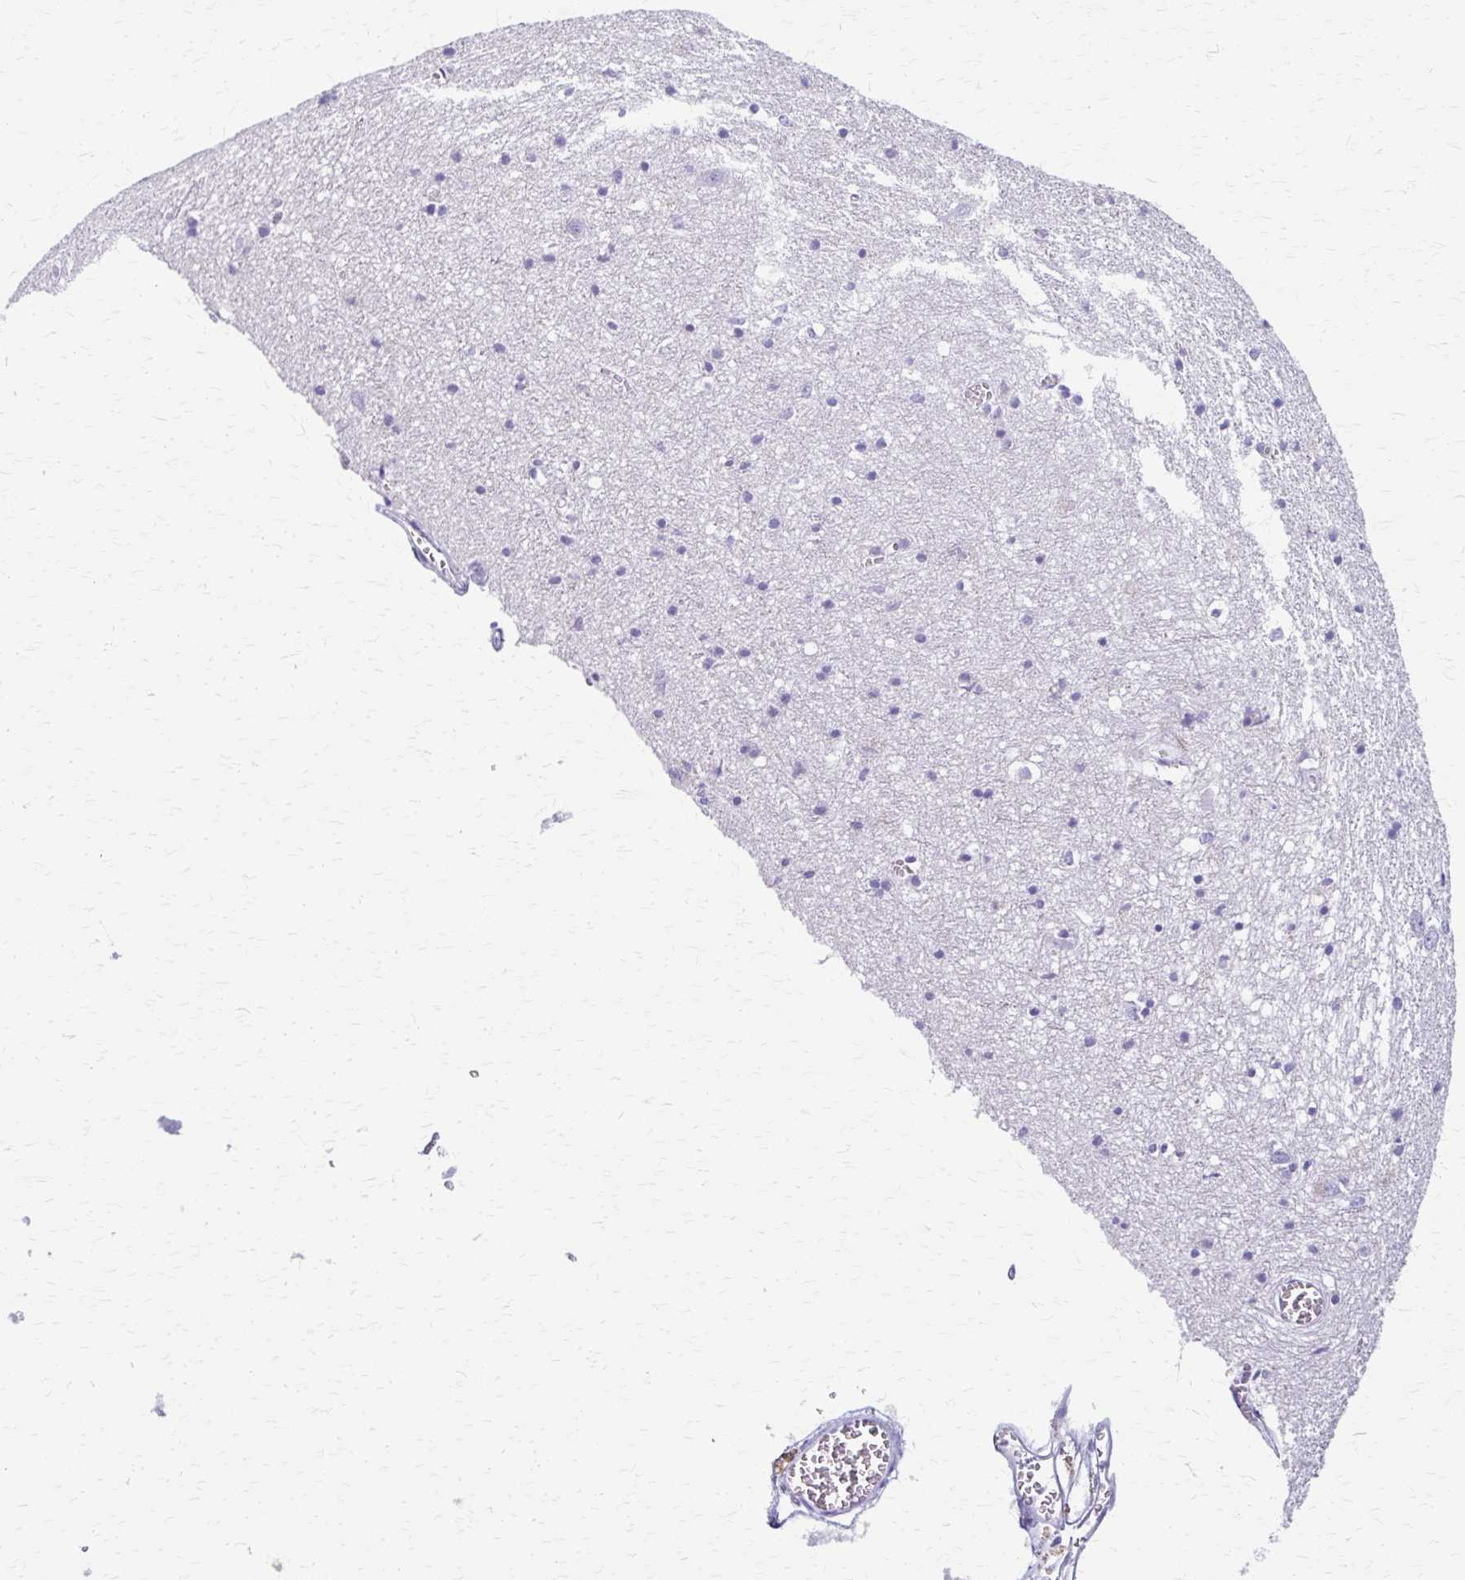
{"staining": {"intensity": "negative", "quantity": "none", "location": "none"}, "tissue": "cerebral cortex", "cell_type": "Endothelial cells", "image_type": "normal", "snomed": [{"axis": "morphology", "description": "Normal tissue, NOS"}, {"axis": "topography", "description": "Cerebral cortex"}], "caption": "Immunohistochemistry (IHC) of benign cerebral cortex displays no positivity in endothelial cells.", "gene": "ZSCAN5B", "patient": {"sex": "male", "age": 70}}